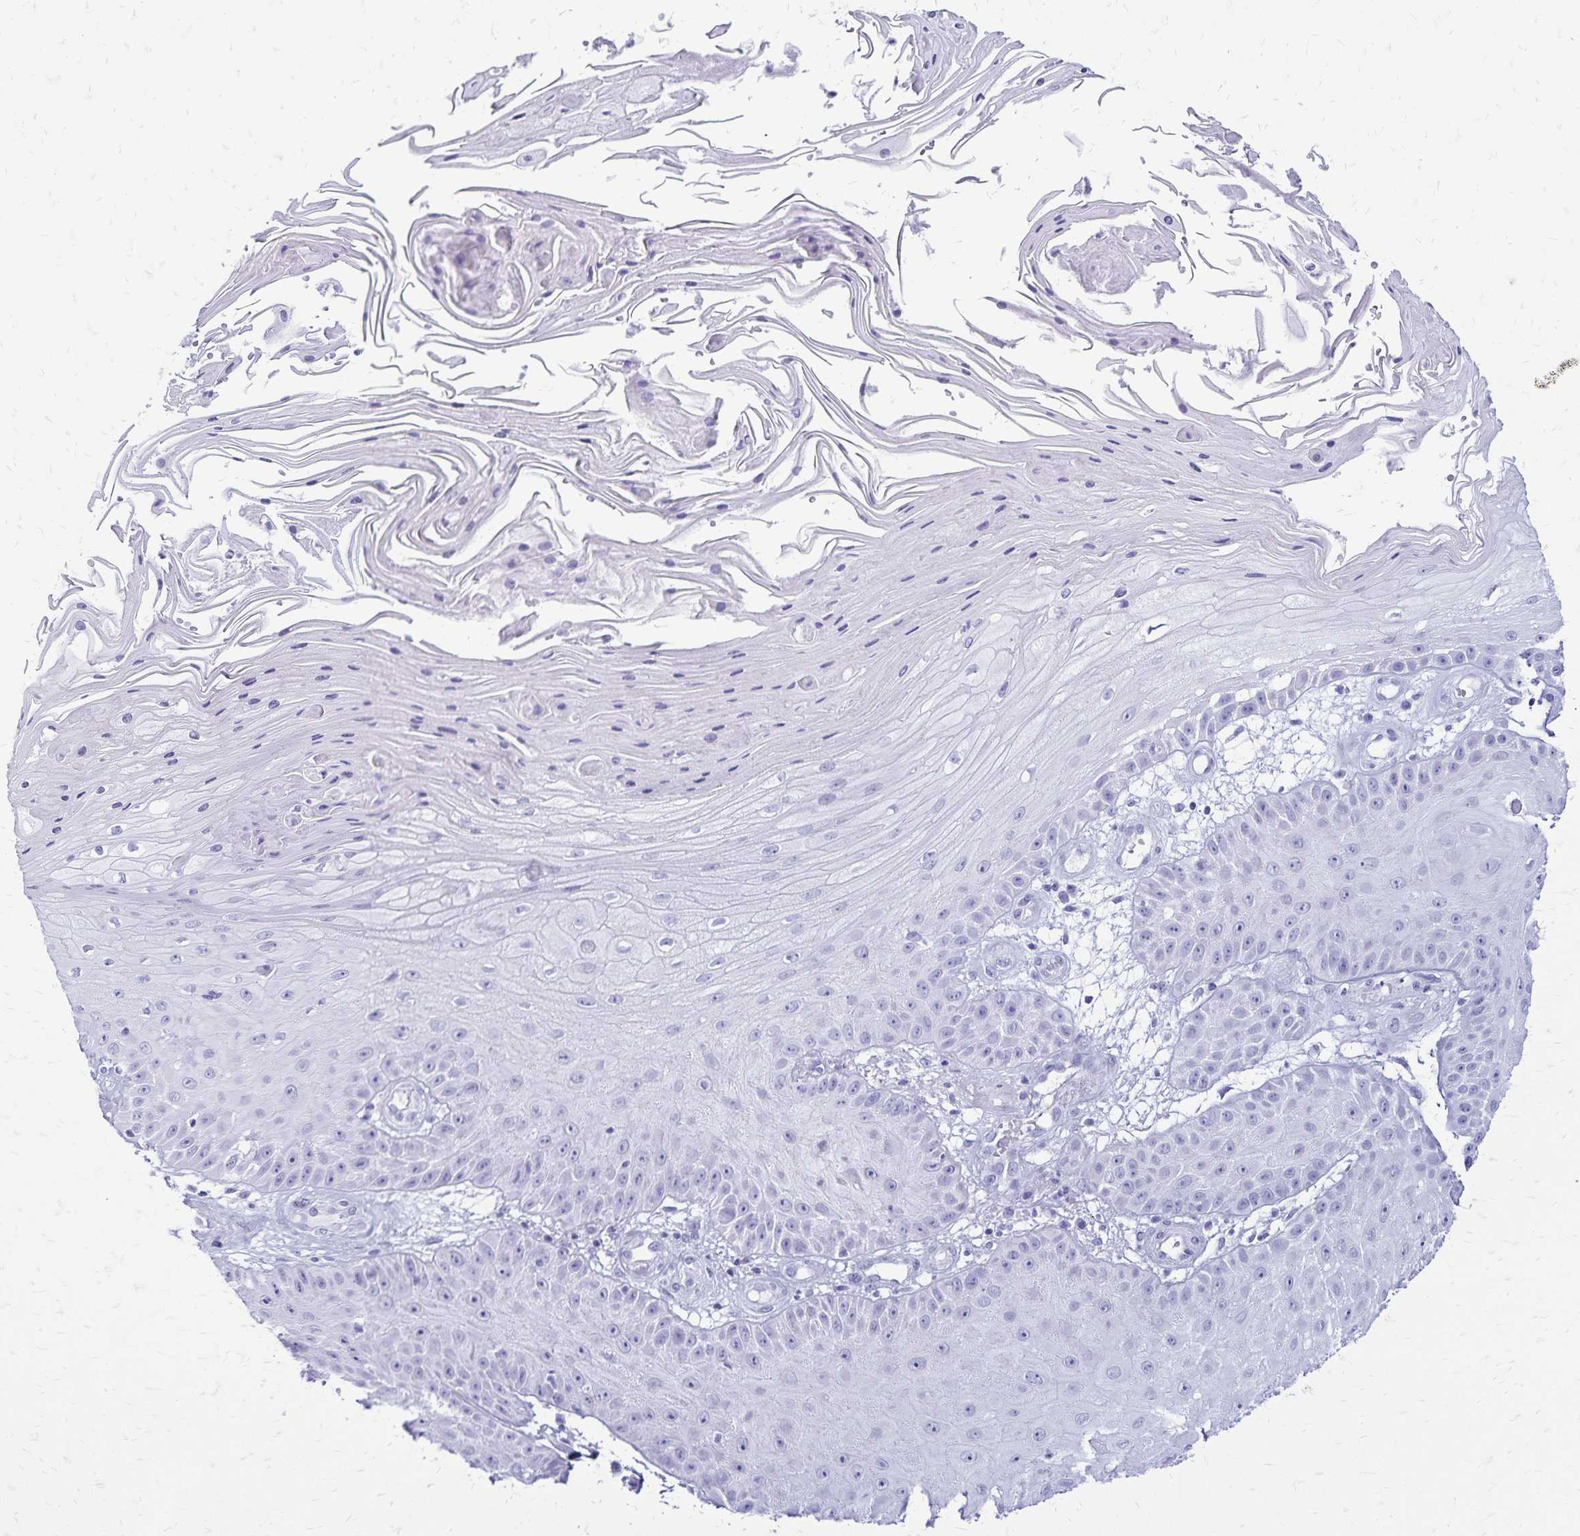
{"staining": {"intensity": "negative", "quantity": "none", "location": "none"}, "tissue": "skin cancer", "cell_type": "Tumor cells", "image_type": "cancer", "snomed": [{"axis": "morphology", "description": "Squamous cell carcinoma, NOS"}, {"axis": "topography", "description": "Skin"}], "caption": "This is a histopathology image of immunohistochemistry (IHC) staining of skin squamous cell carcinoma, which shows no expression in tumor cells. (Immunohistochemistry, brightfield microscopy, high magnification).", "gene": "LIN28B", "patient": {"sex": "male", "age": 70}}